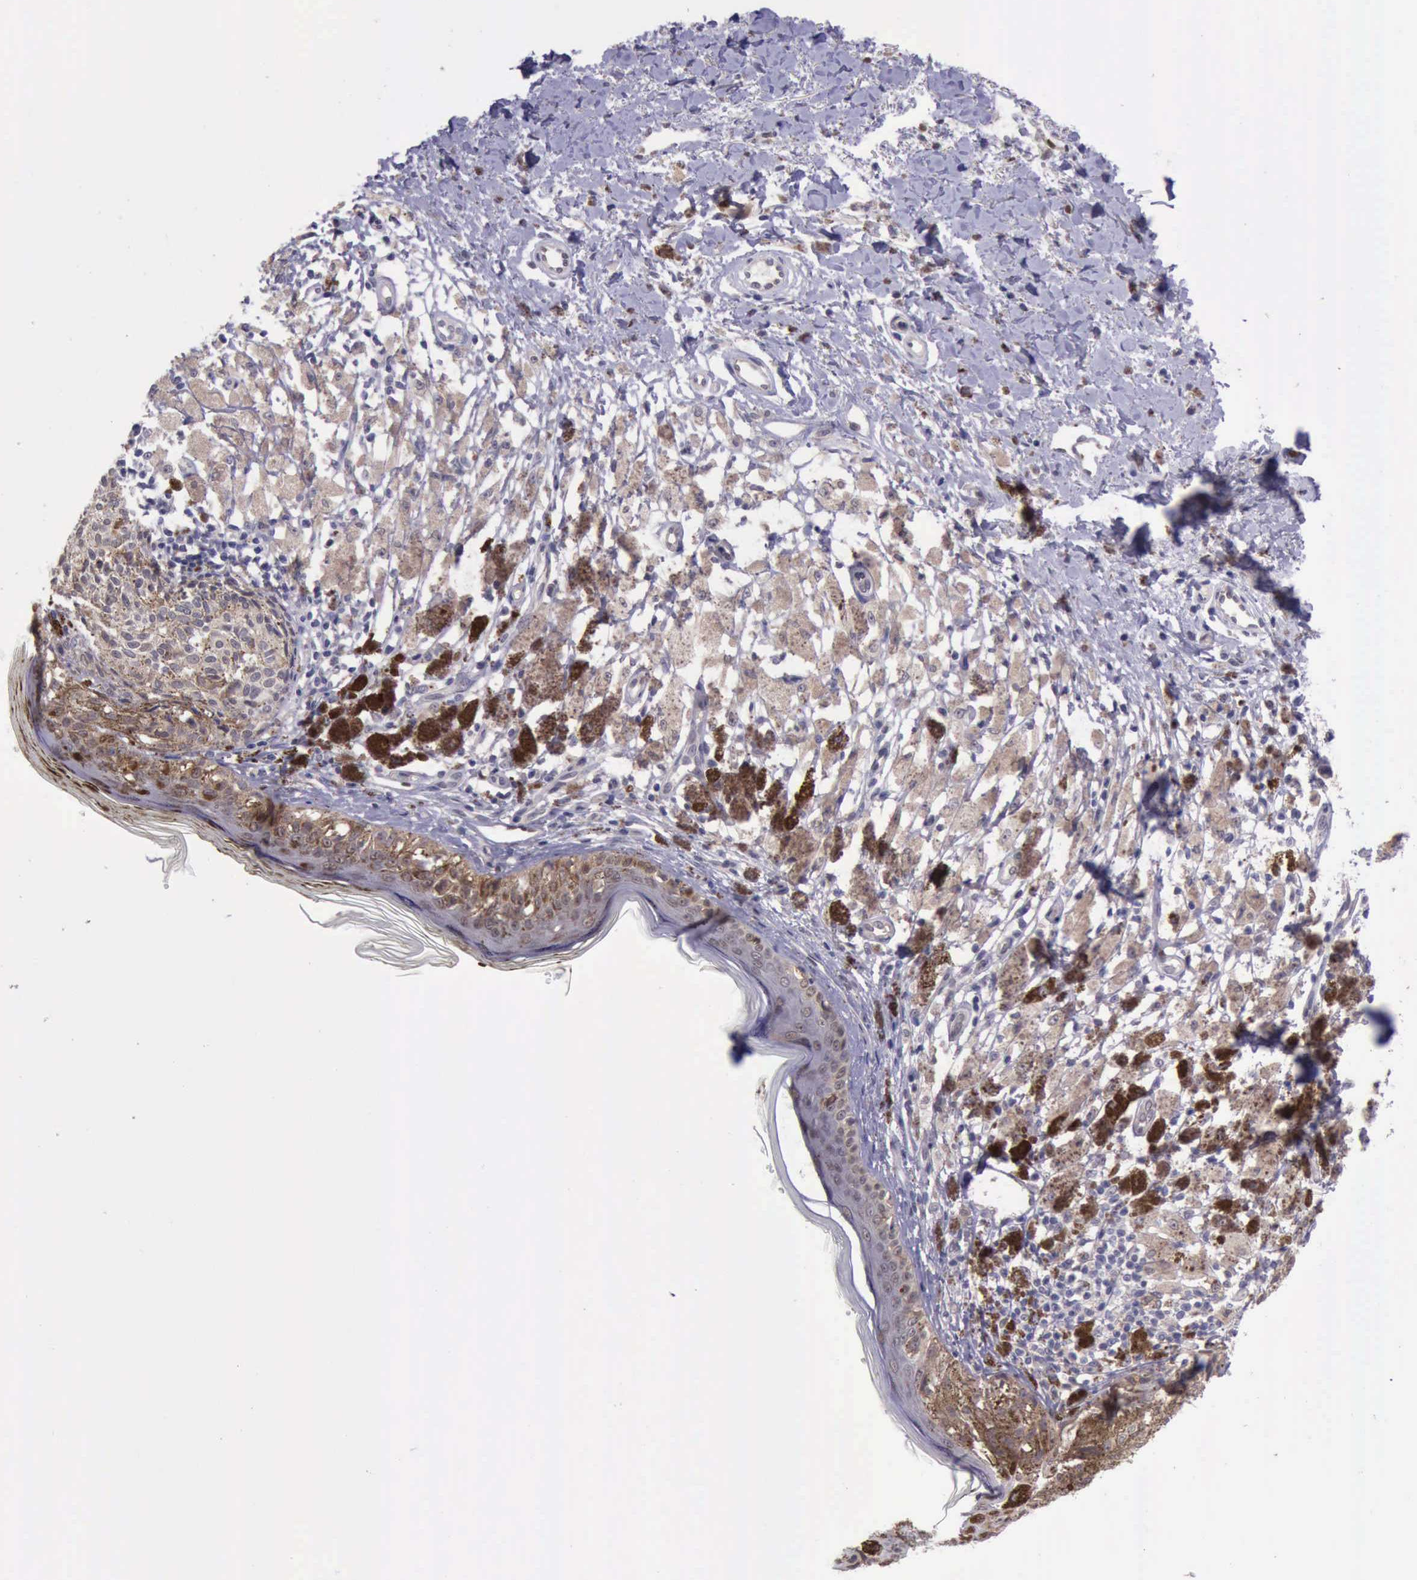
{"staining": {"intensity": "moderate", "quantity": ">75%", "location": "cytoplasmic/membranous"}, "tissue": "melanoma", "cell_type": "Tumor cells", "image_type": "cancer", "snomed": [{"axis": "morphology", "description": "Malignant melanoma, NOS"}, {"axis": "topography", "description": "Skin"}], "caption": "Melanoma tissue shows moderate cytoplasmic/membranous expression in about >75% of tumor cells", "gene": "PLEK2", "patient": {"sex": "male", "age": 88}}